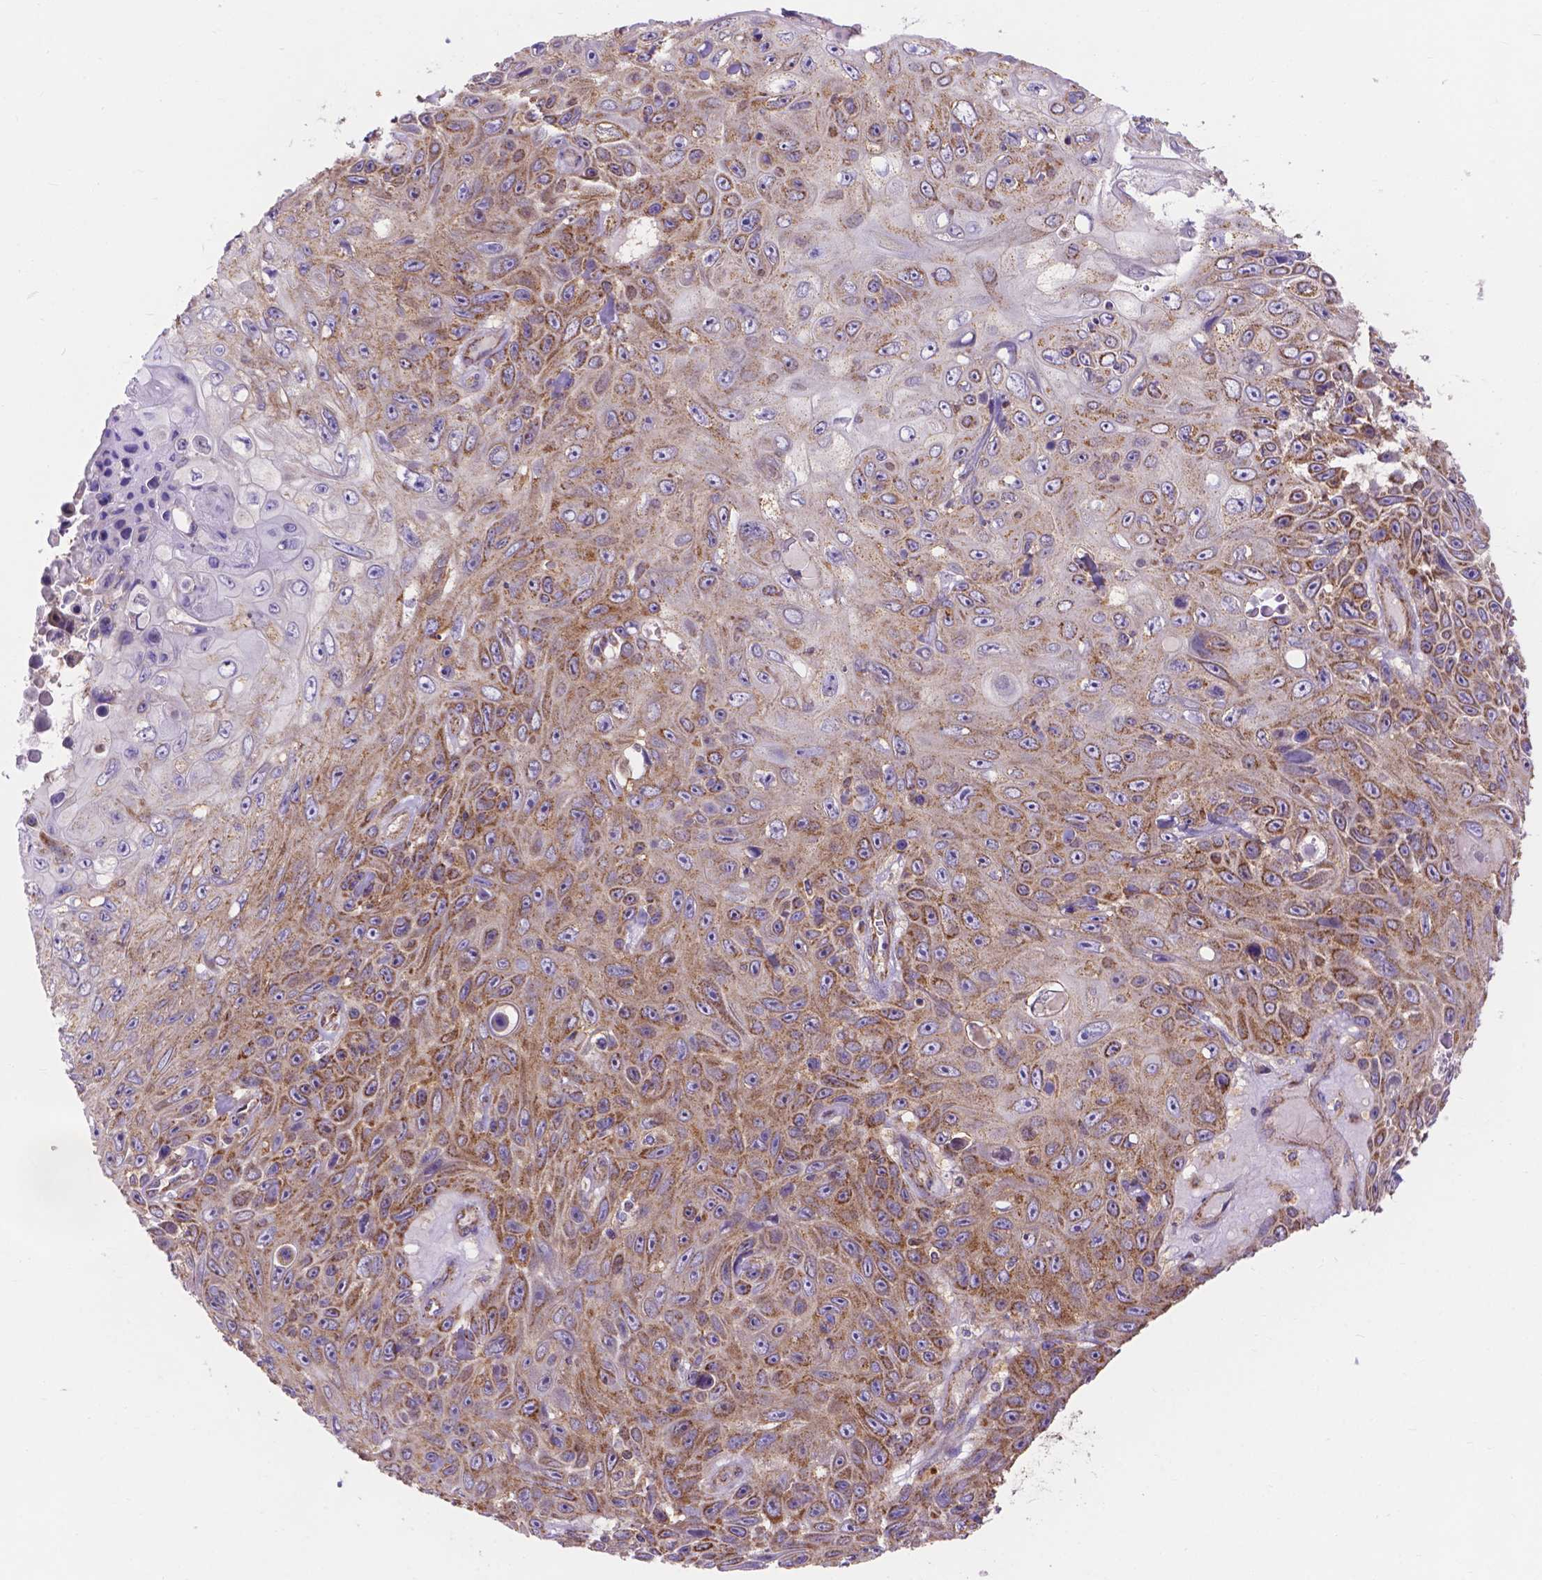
{"staining": {"intensity": "moderate", "quantity": "25%-75%", "location": "cytoplasmic/membranous"}, "tissue": "skin cancer", "cell_type": "Tumor cells", "image_type": "cancer", "snomed": [{"axis": "morphology", "description": "Squamous cell carcinoma, NOS"}, {"axis": "topography", "description": "Skin"}], "caption": "Protein expression by immunohistochemistry demonstrates moderate cytoplasmic/membranous positivity in about 25%-75% of tumor cells in skin cancer (squamous cell carcinoma).", "gene": "AK3", "patient": {"sex": "male", "age": 82}}